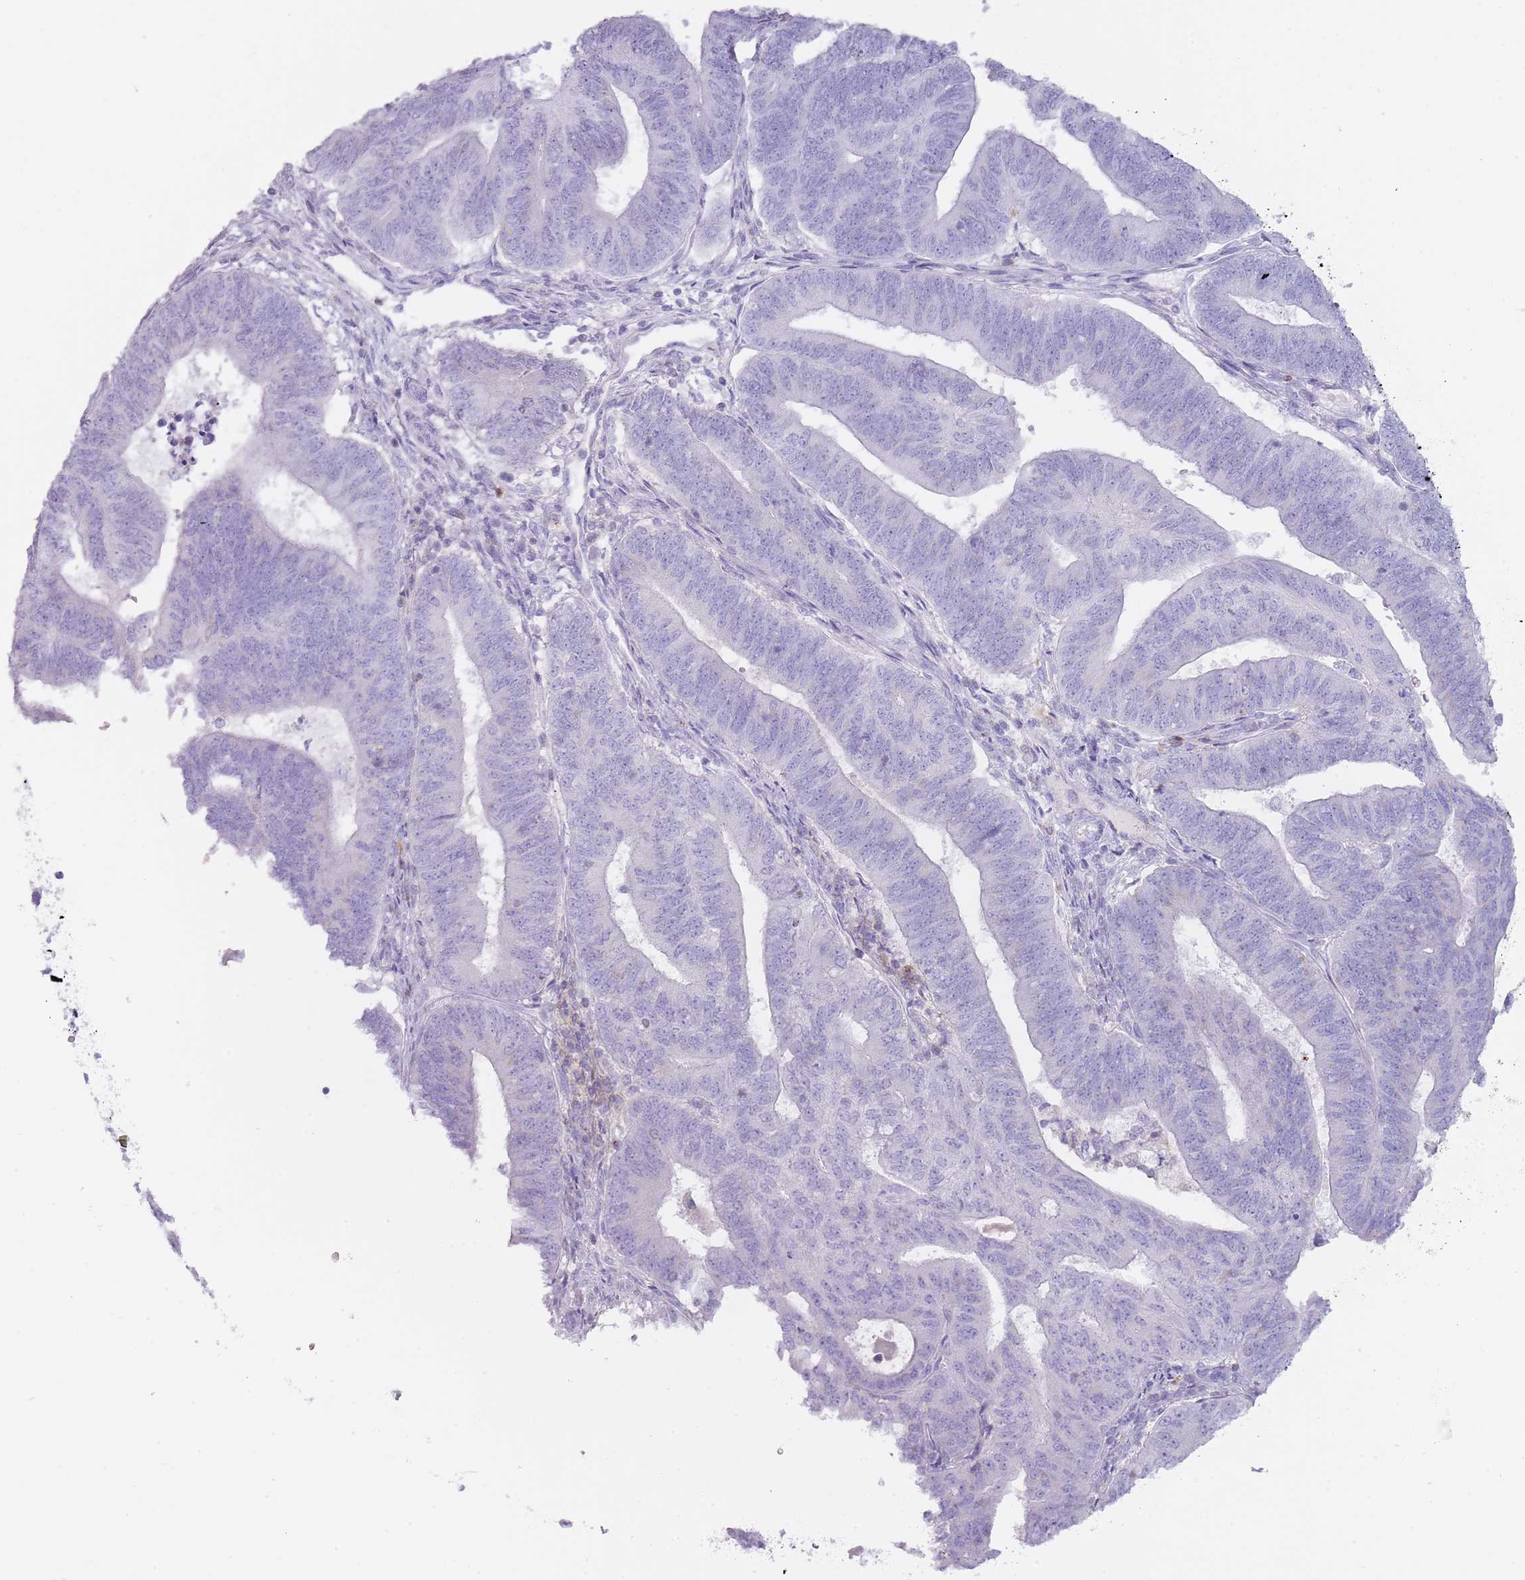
{"staining": {"intensity": "negative", "quantity": "none", "location": "none"}, "tissue": "endometrial cancer", "cell_type": "Tumor cells", "image_type": "cancer", "snomed": [{"axis": "morphology", "description": "Adenocarcinoma, NOS"}, {"axis": "topography", "description": "Endometrium"}], "caption": "The micrograph displays no significant expression in tumor cells of adenocarcinoma (endometrial).", "gene": "NBPF20", "patient": {"sex": "female", "age": 70}}